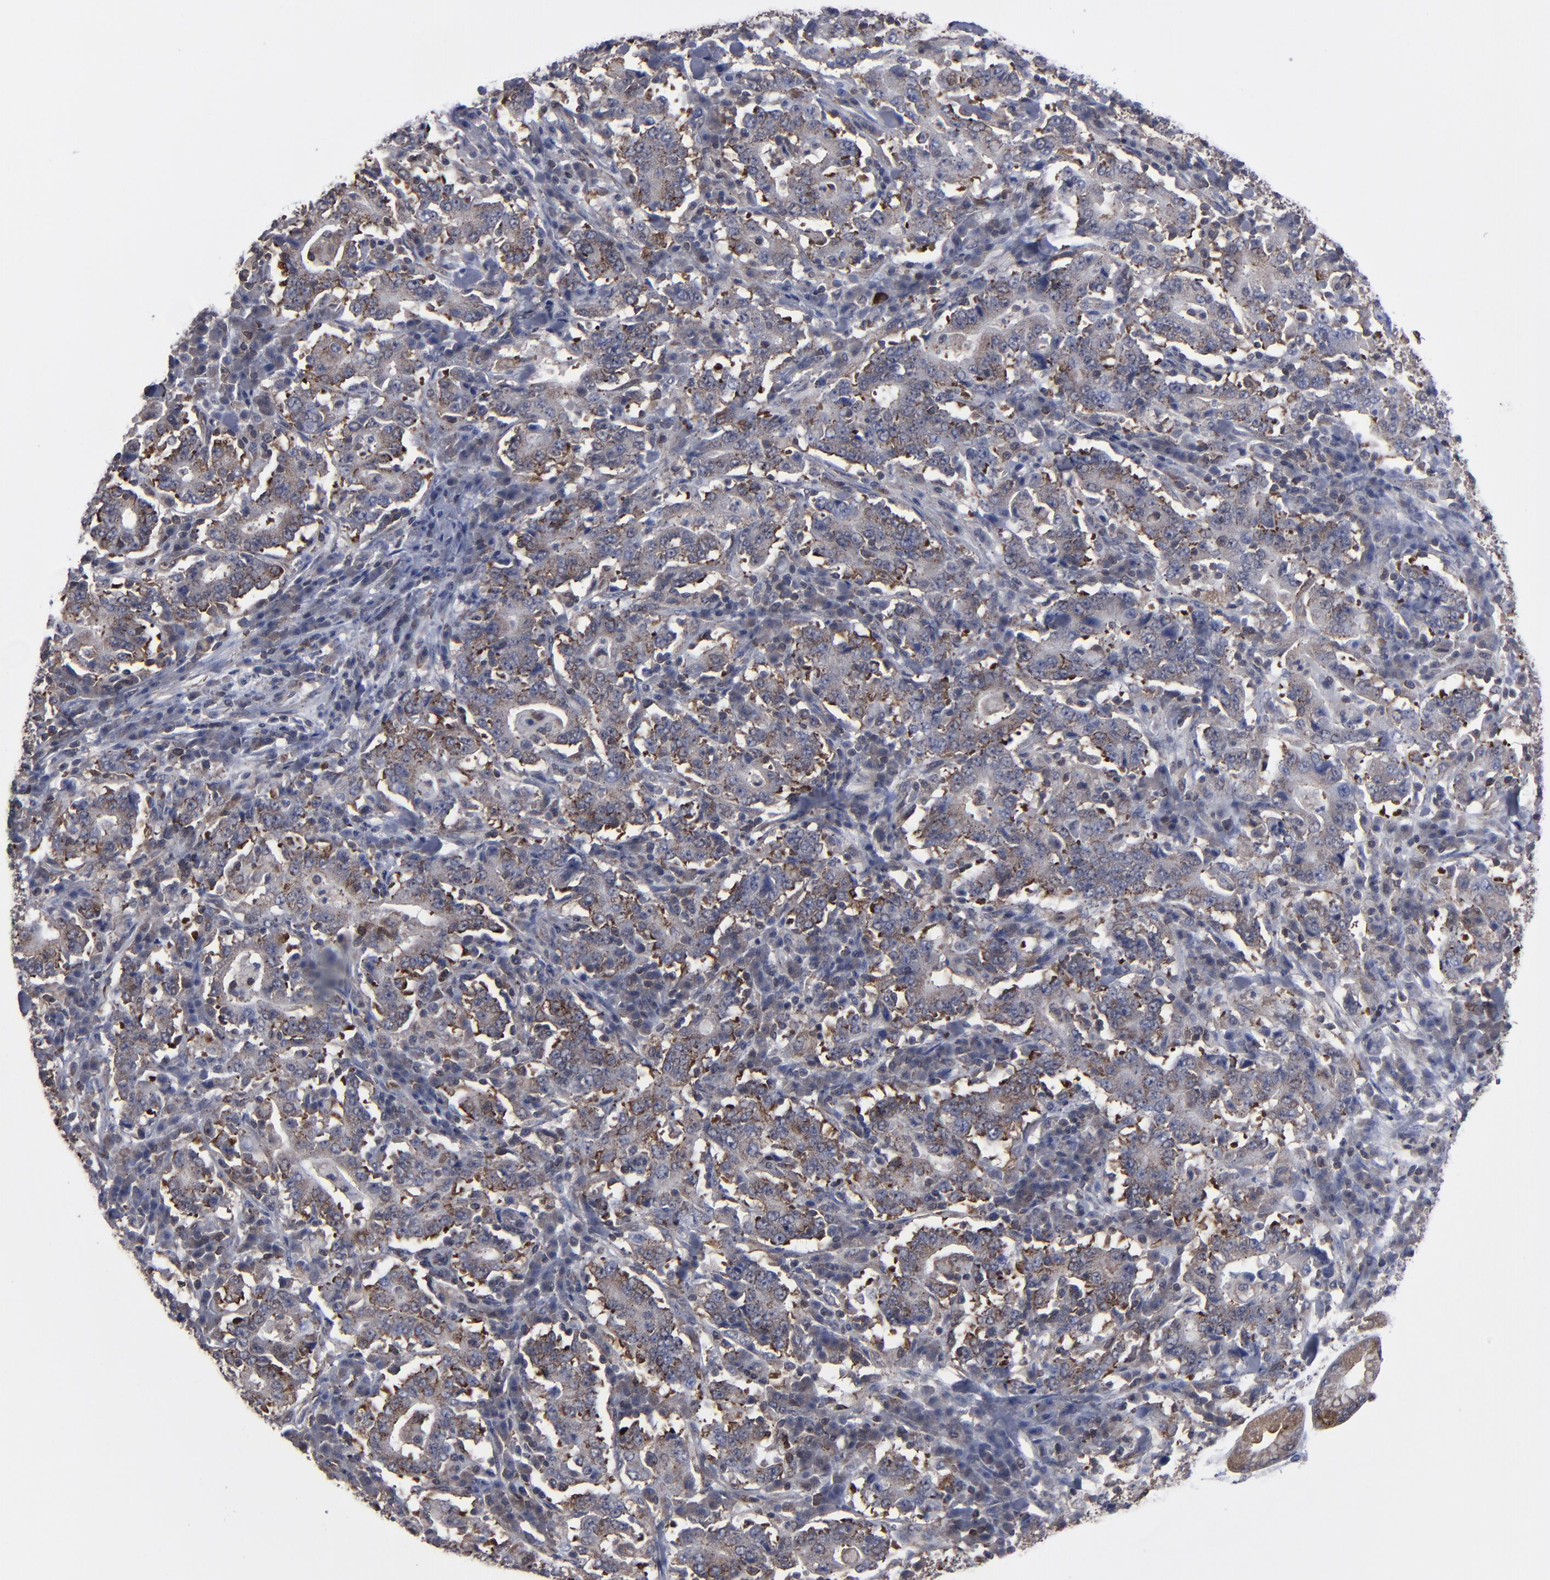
{"staining": {"intensity": "moderate", "quantity": ">75%", "location": "cytoplasmic/membranous"}, "tissue": "stomach cancer", "cell_type": "Tumor cells", "image_type": "cancer", "snomed": [{"axis": "morphology", "description": "Normal tissue, NOS"}, {"axis": "morphology", "description": "Adenocarcinoma, NOS"}, {"axis": "topography", "description": "Stomach, upper"}, {"axis": "topography", "description": "Stomach"}], "caption": "Tumor cells demonstrate medium levels of moderate cytoplasmic/membranous expression in approximately >75% of cells in human stomach cancer. (Brightfield microscopy of DAB IHC at high magnification).", "gene": "KIAA2026", "patient": {"sex": "male", "age": 59}}